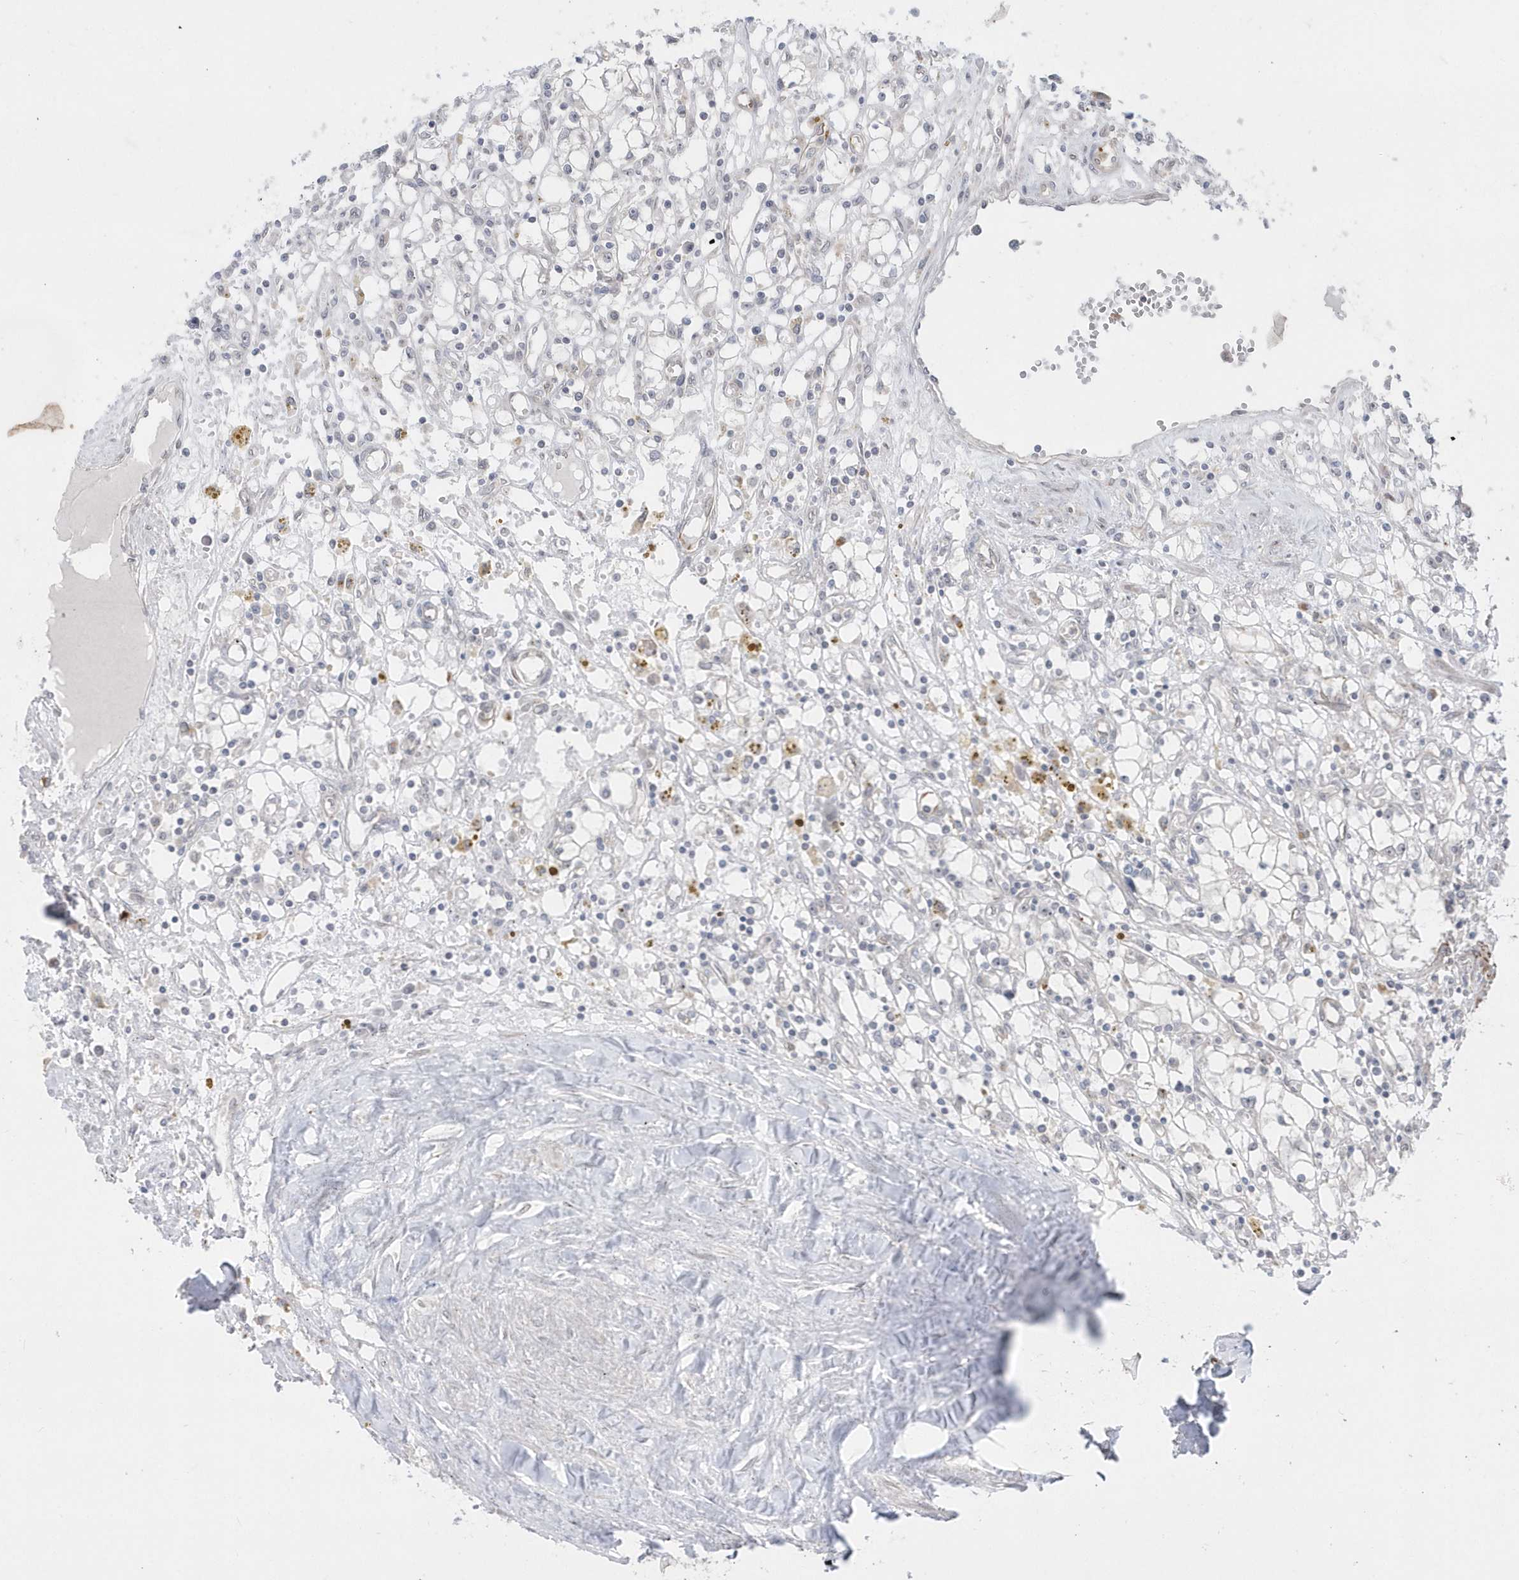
{"staining": {"intensity": "negative", "quantity": "none", "location": "none"}, "tissue": "renal cancer", "cell_type": "Tumor cells", "image_type": "cancer", "snomed": [{"axis": "morphology", "description": "Adenocarcinoma, NOS"}, {"axis": "topography", "description": "Kidney"}], "caption": "Renal cancer (adenocarcinoma) was stained to show a protein in brown. There is no significant expression in tumor cells.", "gene": "DHX57", "patient": {"sex": "male", "age": 56}}